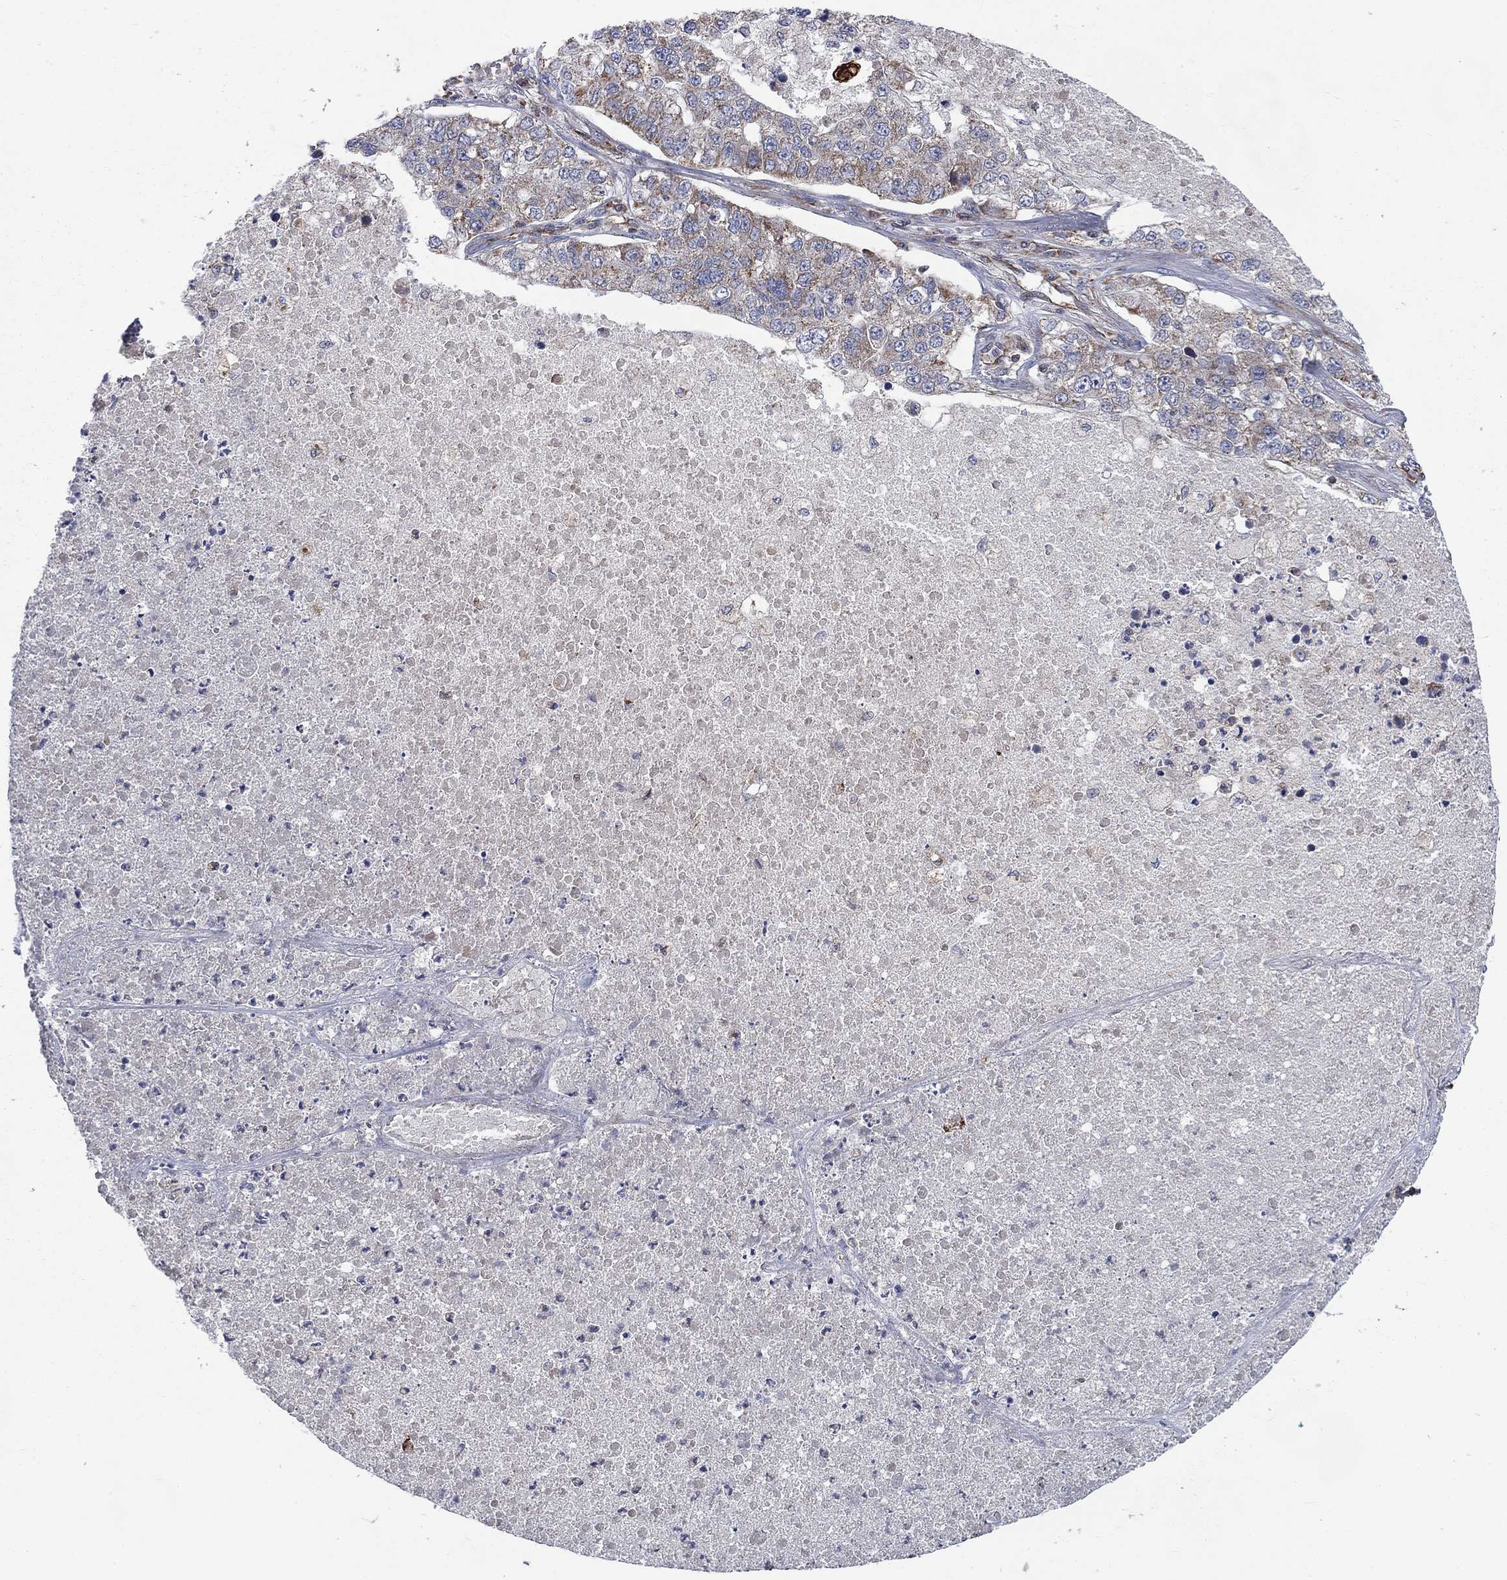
{"staining": {"intensity": "moderate", "quantity": "<25%", "location": "cytoplasmic/membranous"}, "tissue": "lung cancer", "cell_type": "Tumor cells", "image_type": "cancer", "snomed": [{"axis": "morphology", "description": "Adenocarcinoma, NOS"}, {"axis": "topography", "description": "Lung"}], "caption": "This photomicrograph displays lung adenocarcinoma stained with immunohistochemistry to label a protein in brown. The cytoplasmic/membranous of tumor cells show moderate positivity for the protein. Nuclei are counter-stained blue.", "gene": "NDUFC1", "patient": {"sex": "male", "age": 49}}